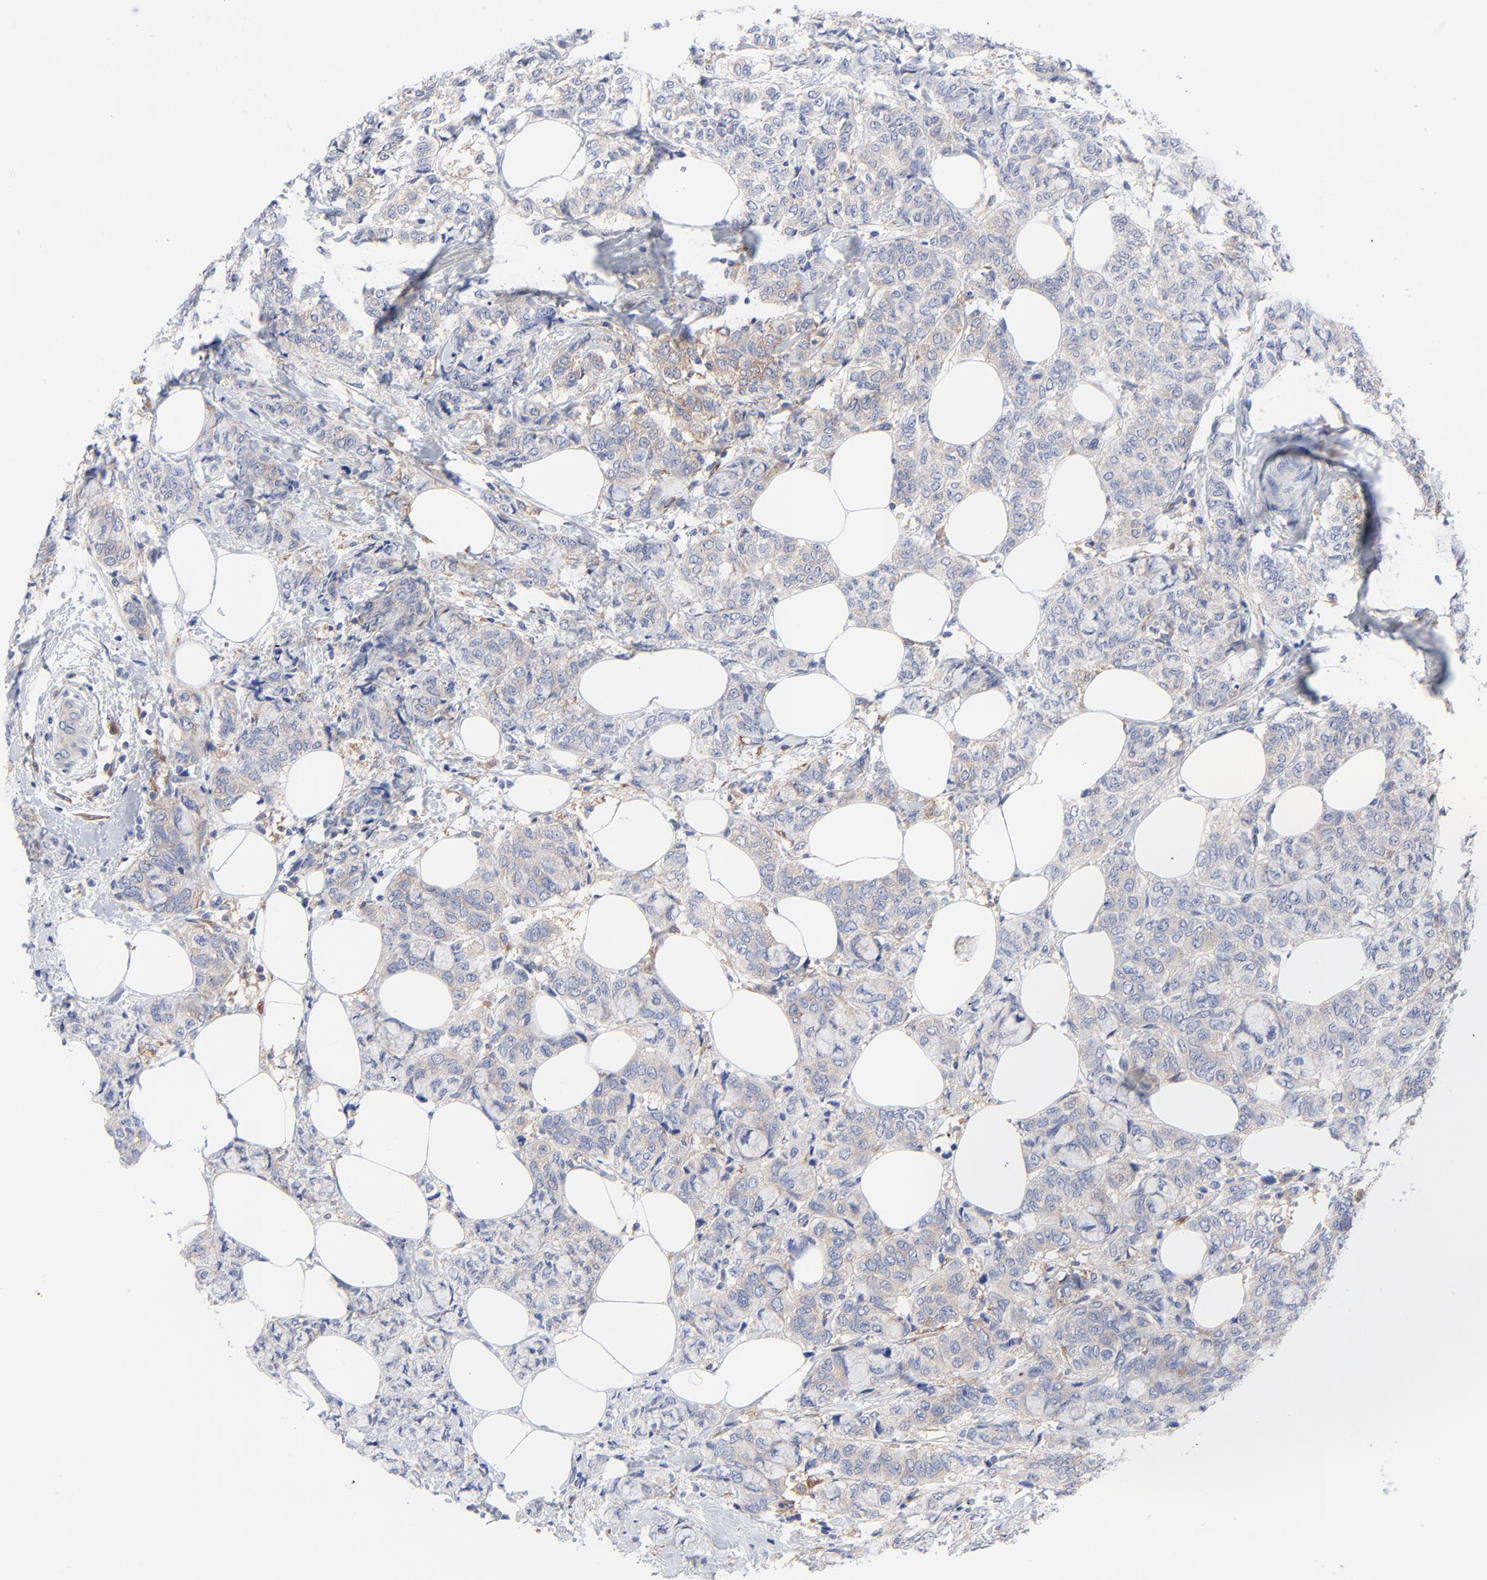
{"staining": {"intensity": "negative", "quantity": "none", "location": "none"}, "tissue": "breast cancer", "cell_type": "Tumor cells", "image_type": "cancer", "snomed": [{"axis": "morphology", "description": "Lobular carcinoma"}, {"axis": "topography", "description": "Breast"}], "caption": "This micrograph is of breast cancer stained with immunohistochemistry to label a protein in brown with the nuclei are counter-stained blue. There is no staining in tumor cells.", "gene": "STAT2", "patient": {"sex": "female", "age": 60}}